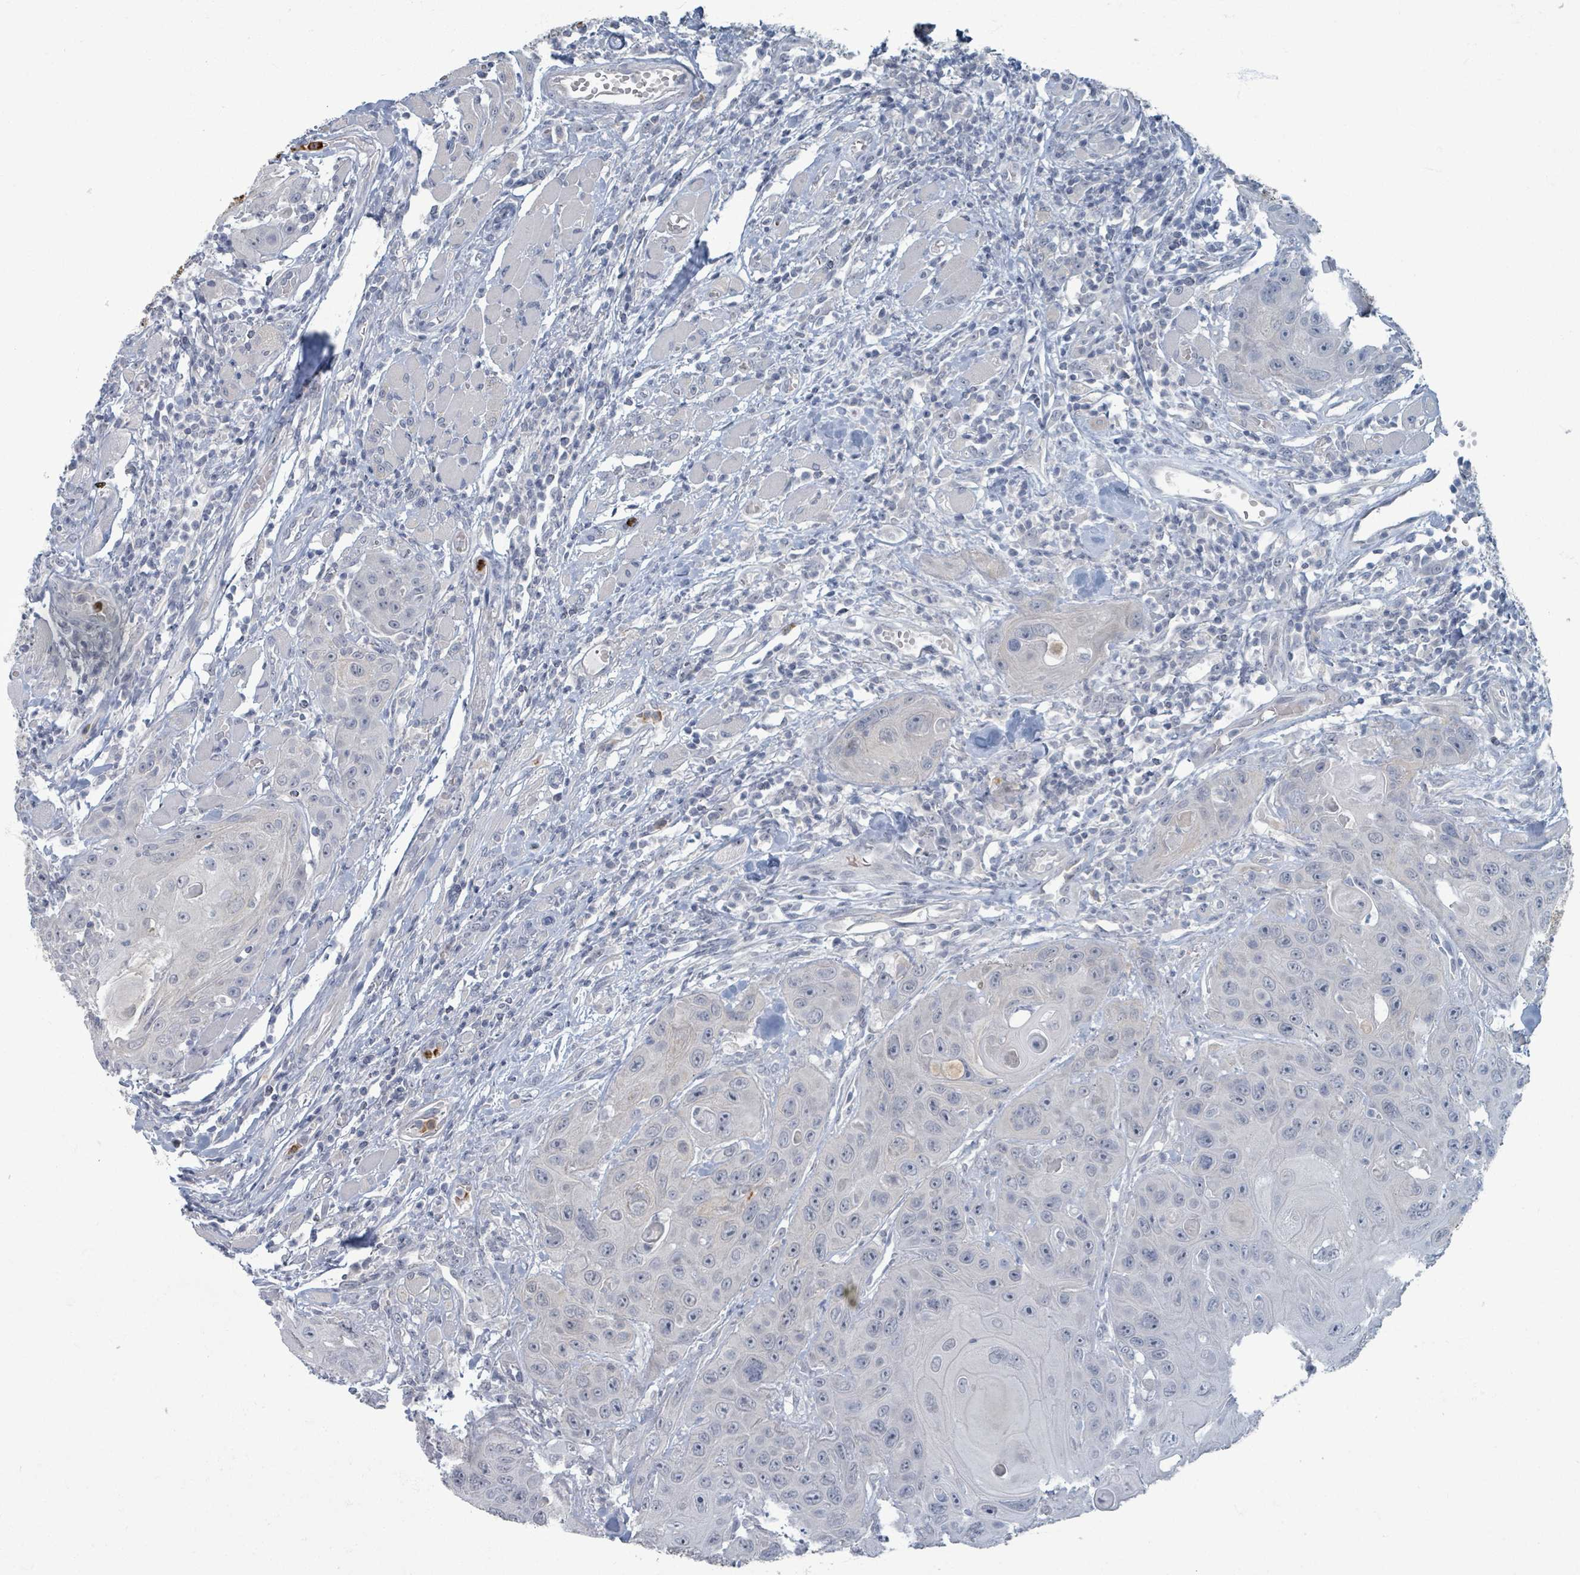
{"staining": {"intensity": "negative", "quantity": "none", "location": "none"}, "tissue": "head and neck cancer", "cell_type": "Tumor cells", "image_type": "cancer", "snomed": [{"axis": "morphology", "description": "Squamous cell carcinoma, NOS"}, {"axis": "topography", "description": "Head-Neck"}], "caption": "The micrograph shows no staining of tumor cells in head and neck cancer (squamous cell carcinoma).", "gene": "WNT11", "patient": {"sex": "female", "age": 59}}